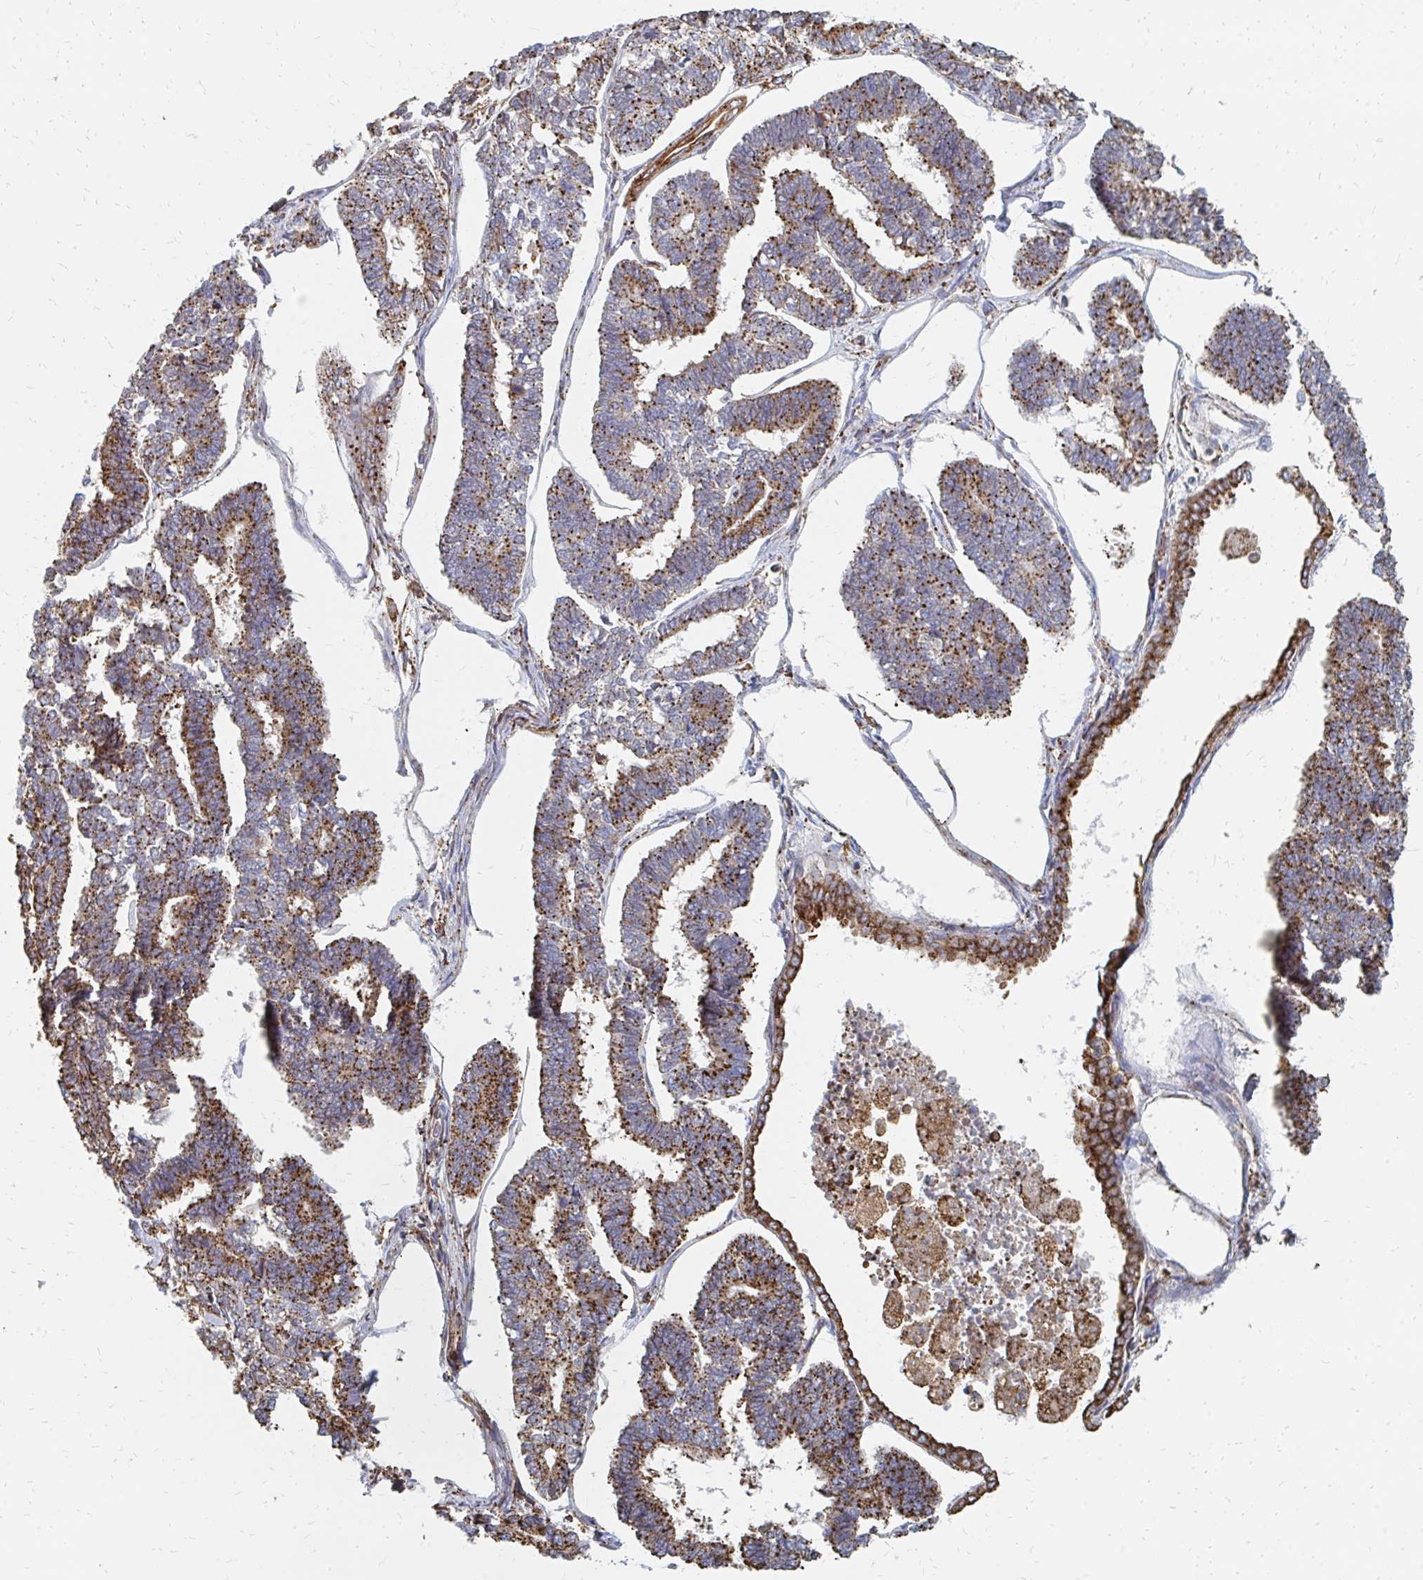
{"staining": {"intensity": "strong", "quantity": ">75%", "location": "cytoplasmic/membranous"}, "tissue": "endometrial cancer", "cell_type": "Tumor cells", "image_type": "cancer", "snomed": [{"axis": "morphology", "description": "Adenocarcinoma, NOS"}, {"axis": "topography", "description": "Endometrium"}], "caption": "Protein expression analysis of human endometrial adenocarcinoma reveals strong cytoplasmic/membranous staining in approximately >75% of tumor cells.", "gene": "PPP1R13L", "patient": {"sex": "female", "age": 70}}